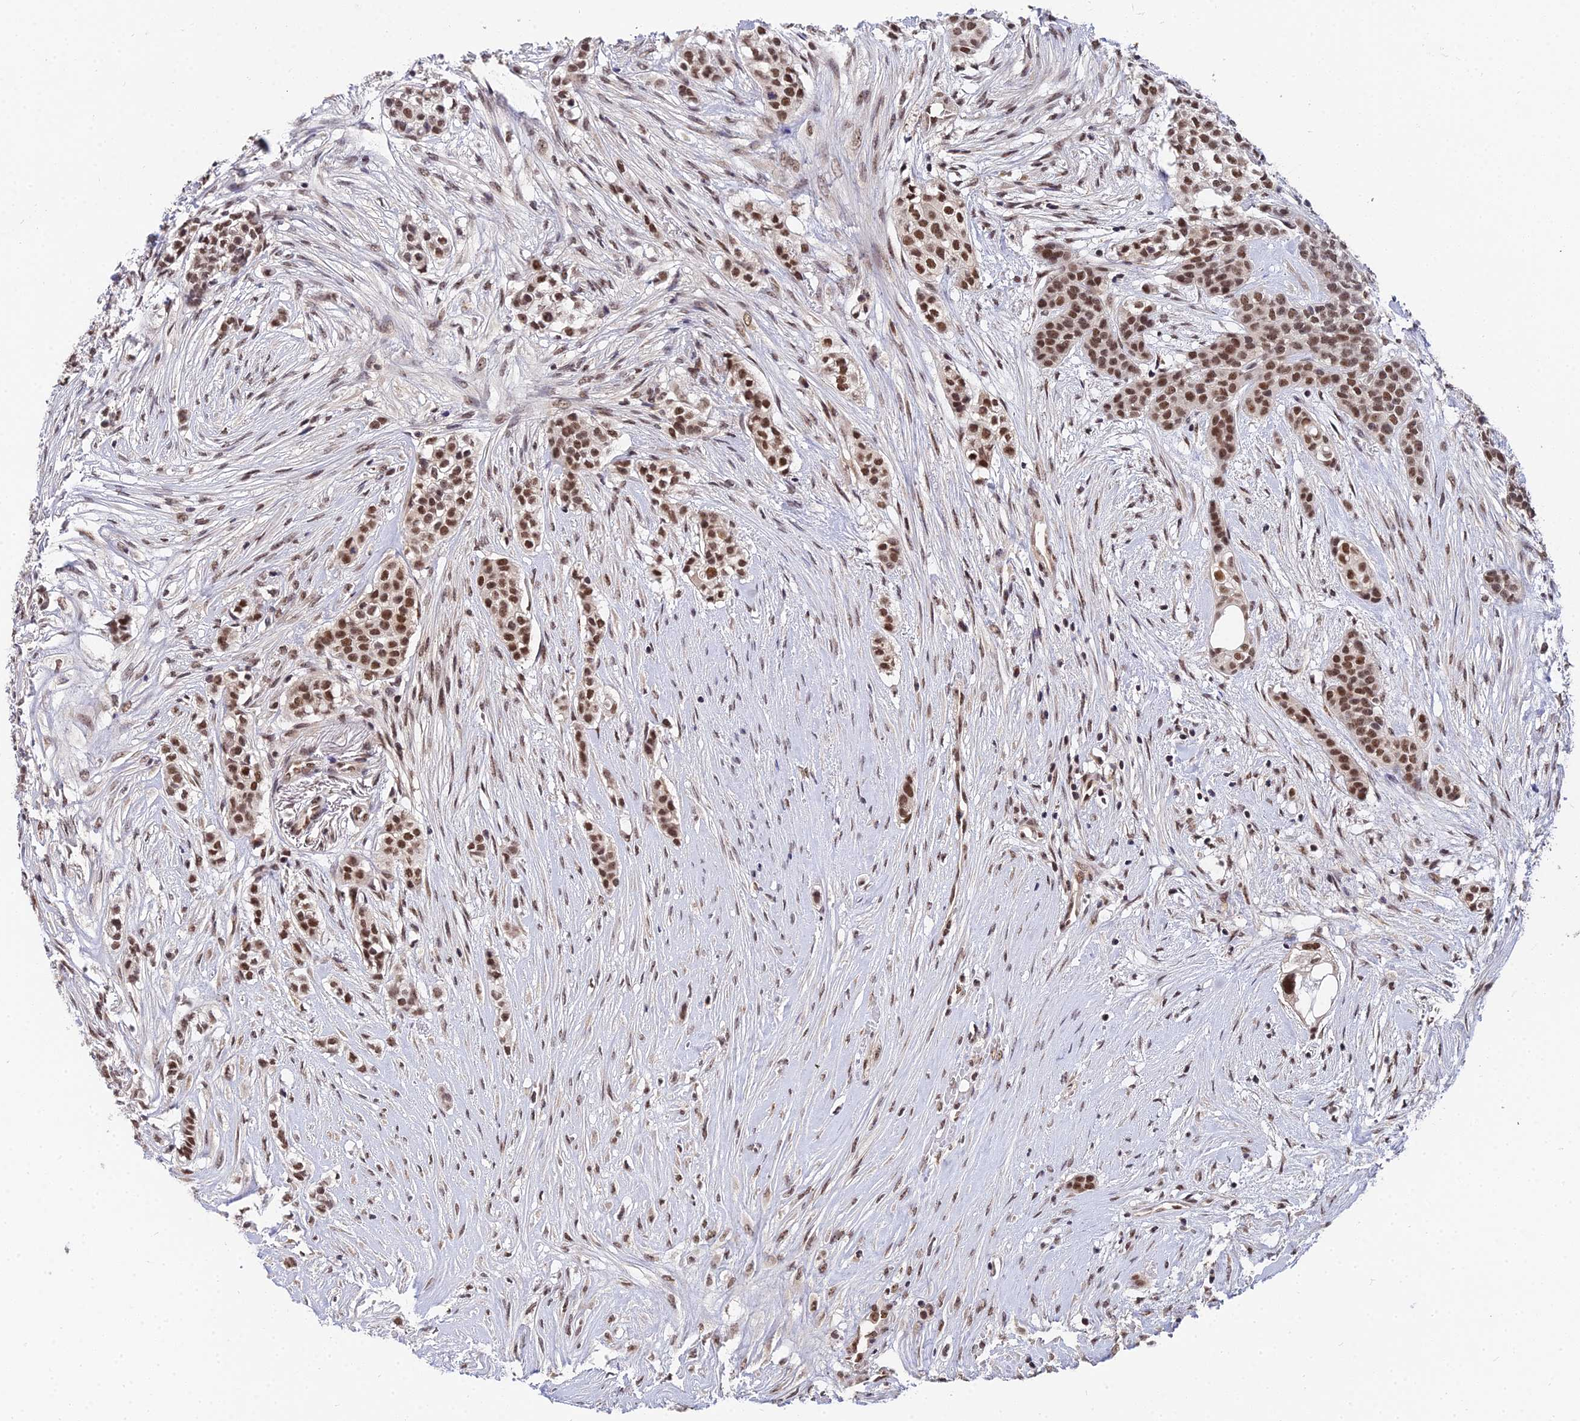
{"staining": {"intensity": "strong", "quantity": ">75%", "location": "nuclear"}, "tissue": "head and neck cancer", "cell_type": "Tumor cells", "image_type": "cancer", "snomed": [{"axis": "morphology", "description": "Adenocarcinoma, NOS"}, {"axis": "topography", "description": "Head-Neck"}], "caption": "IHC (DAB (3,3'-diaminobenzidine)) staining of head and neck cancer (adenocarcinoma) reveals strong nuclear protein staining in about >75% of tumor cells.", "gene": "EXOSC3", "patient": {"sex": "male", "age": 81}}